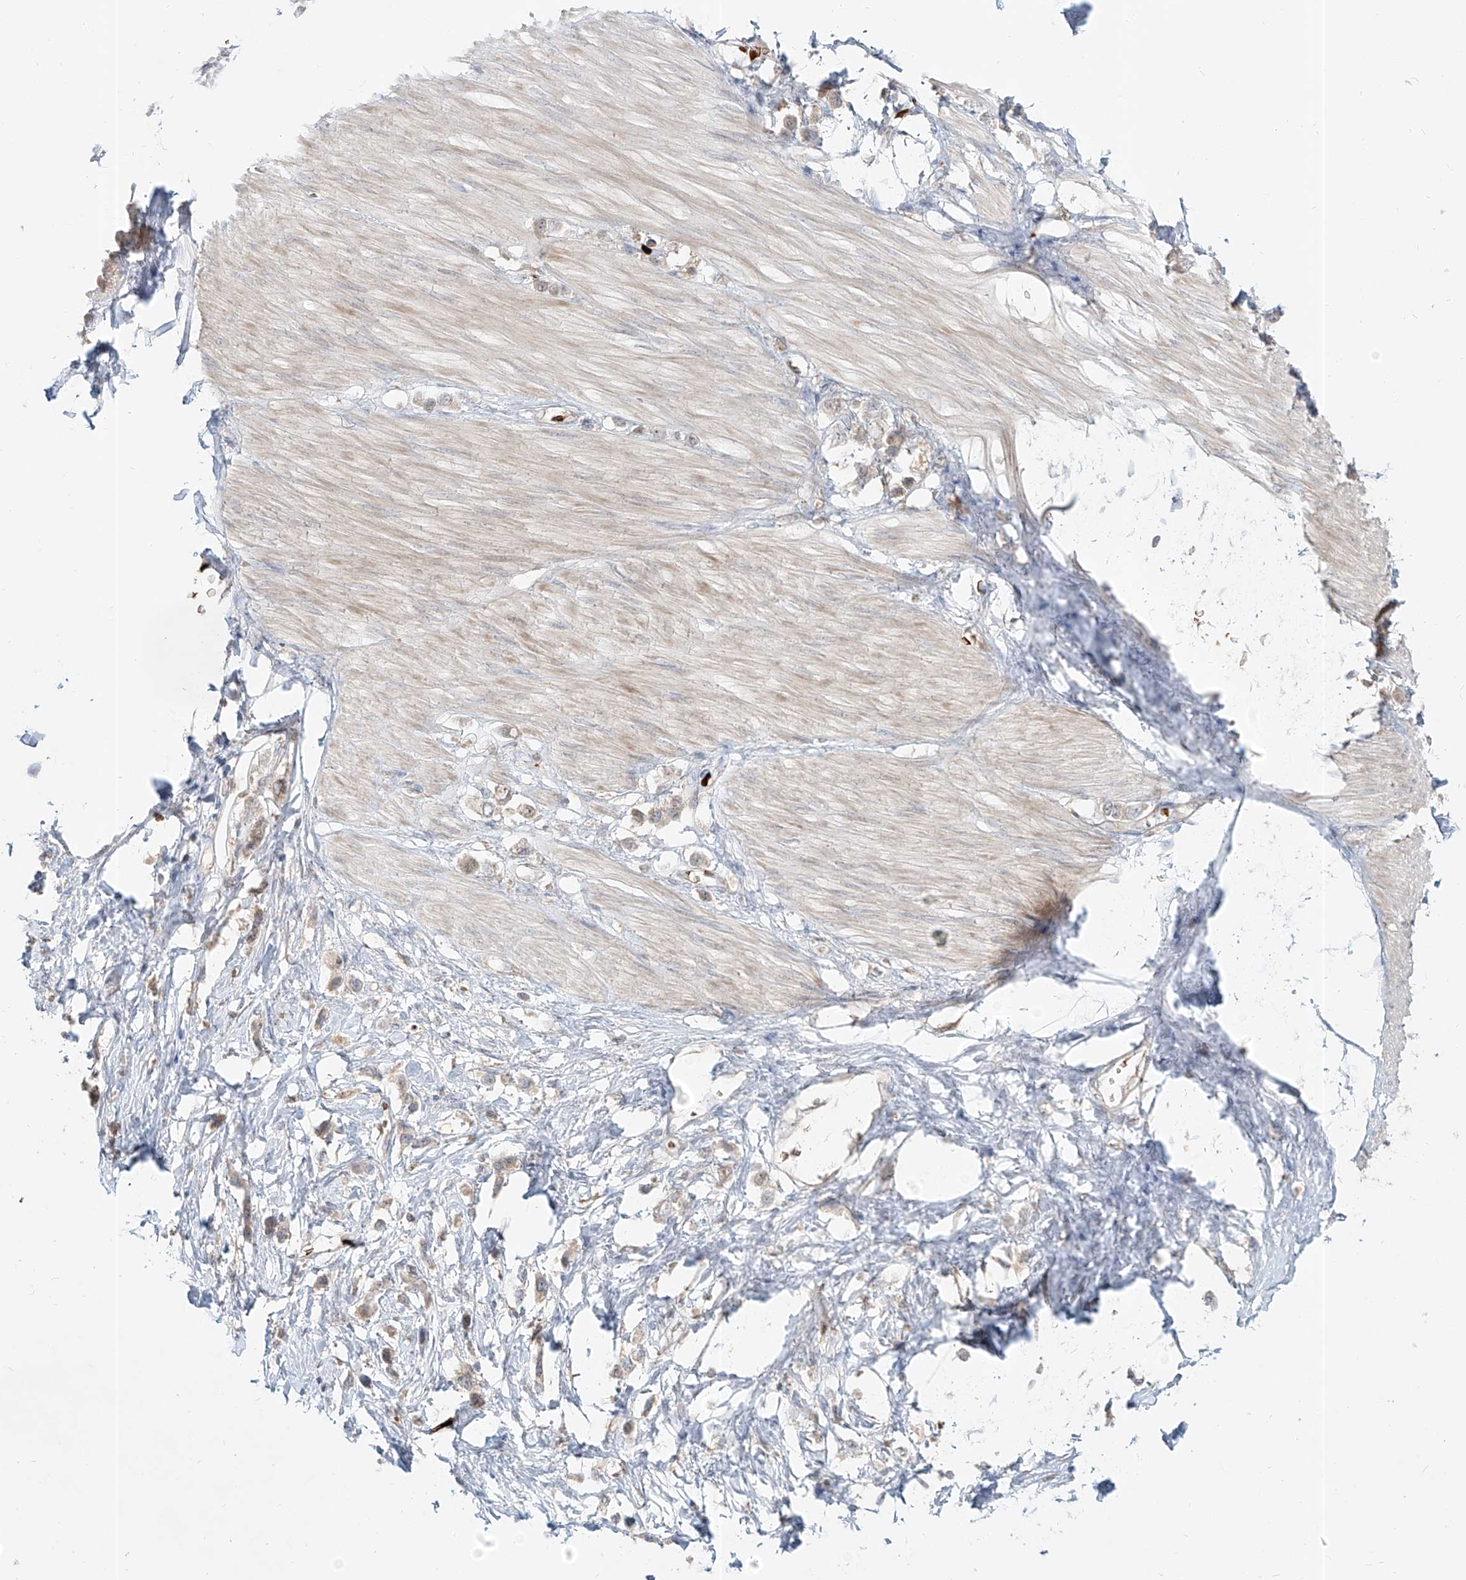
{"staining": {"intensity": "weak", "quantity": "<25%", "location": "cytoplasmic/membranous,nuclear"}, "tissue": "stomach cancer", "cell_type": "Tumor cells", "image_type": "cancer", "snomed": [{"axis": "morphology", "description": "Adenocarcinoma, NOS"}, {"axis": "topography", "description": "Stomach"}], "caption": "Immunohistochemistry histopathology image of human stomach cancer stained for a protein (brown), which reveals no positivity in tumor cells.", "gene": "FGD2", "patient": {"sex": "female", "age": 65}}